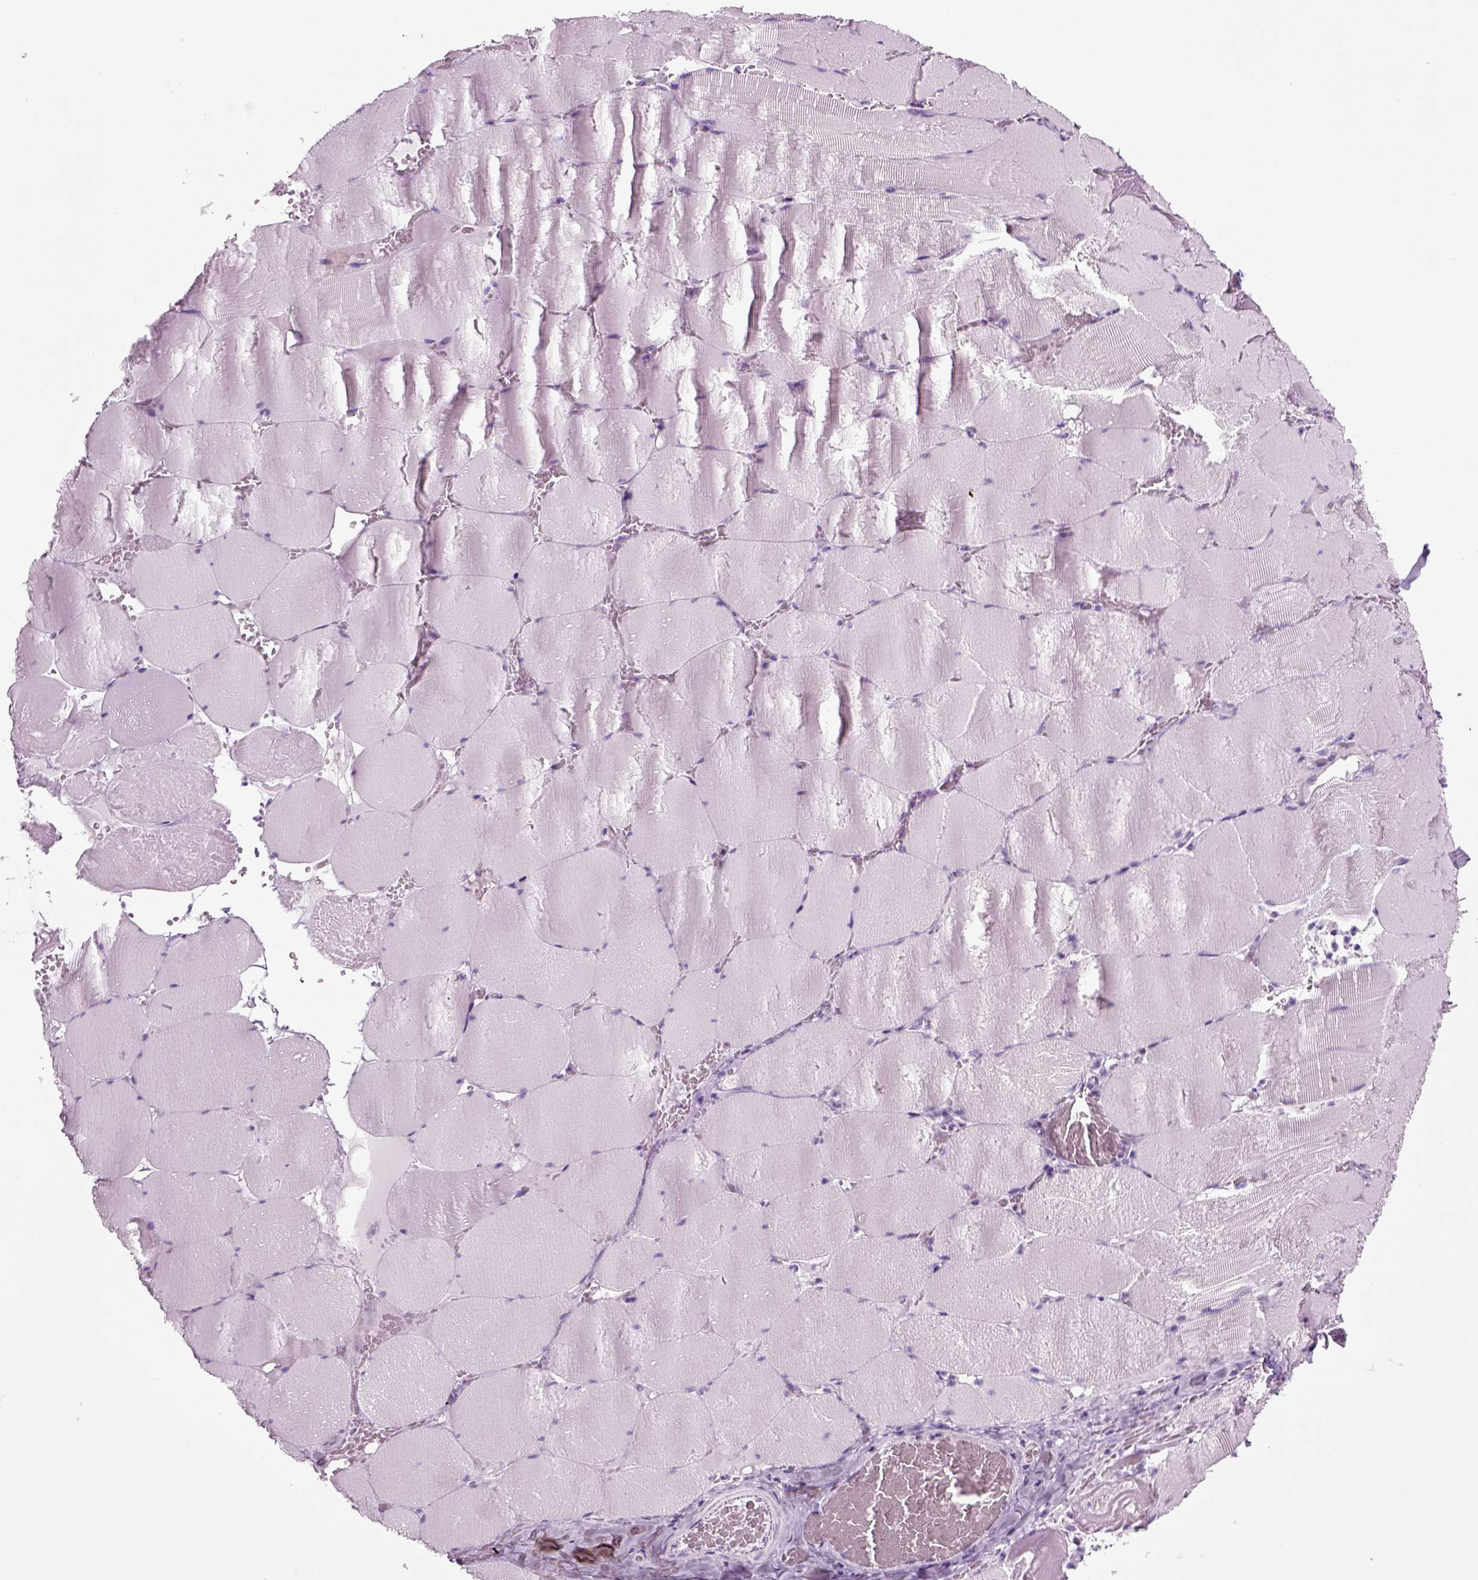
{"staining": {"intensity": "negative", "quantity": "none", "location": "none"}, "tissue": "skeletal muscle", "cell_type": "Myocytes", "image_type": "normal", "snomed": [{"axis": "morphology", "description": "Normal tissue, NOS"}, {"axis": "morphology", "description": "Malignant melanoma, Metastatic site"}, {"axis": "topography", "description": "Skeletal muscle"}], "caption": "This is an immunohistochemistry photomicrograph of benign skeletal muscle. There is no expression in myocytes.", "gene": "CD109", "patient": {"sex": "male", "age": 50}}